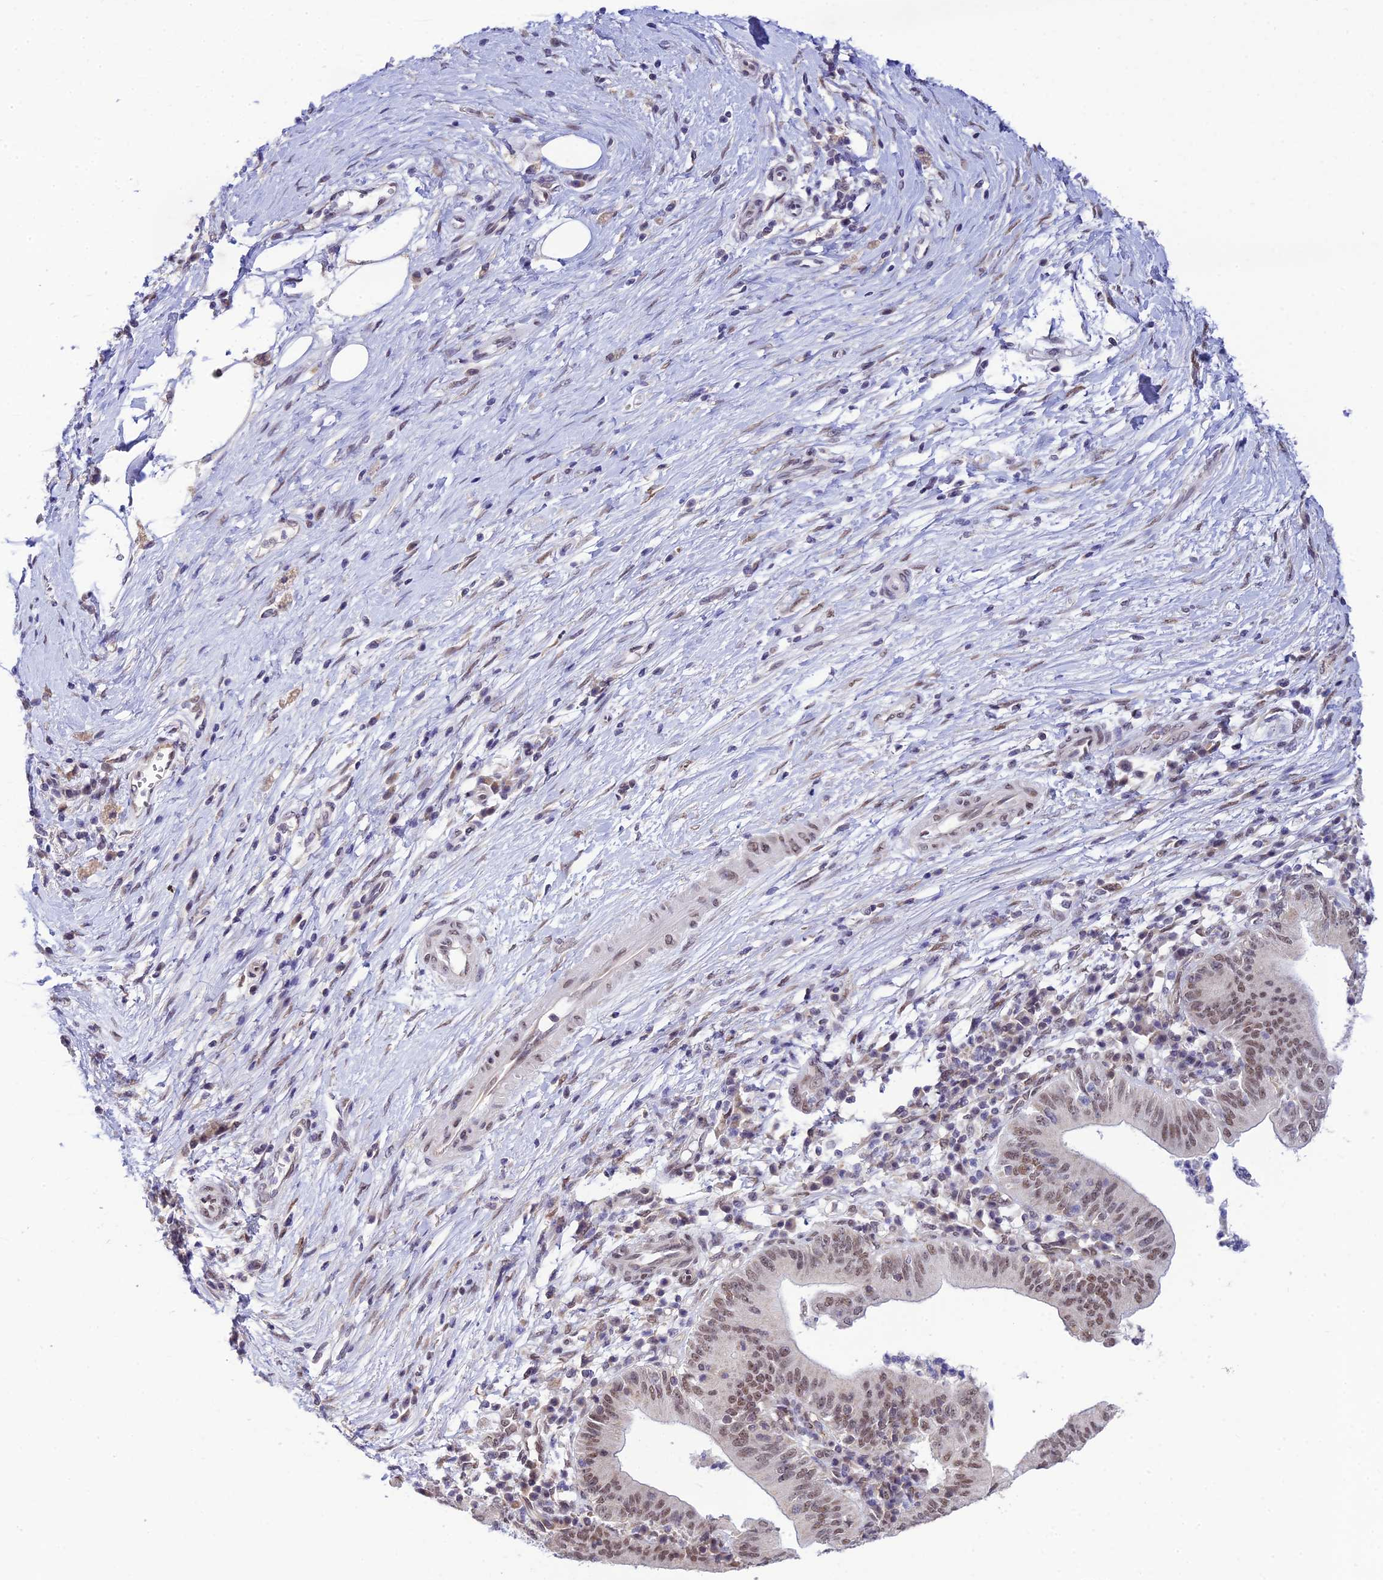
{"staining": {"intensity": "moderate", "quantity": ">75%", "location": "nuclear"}, "tissue": "pancreatic cancer", "cell_type": "Tumor cells", "image_type": "cancer", "snomed": [{"axis": "morphology", "description": "Adenocarcinoma, NOS"}, {"axis": "topography", "description": "Pancreas"}], "caption": "This is a histology image of IHC staining of pancreatic adenocarcinoma, which shows moderate expression in the nuclear of tumor cells.", "gene": "C2orf49", "patient": {"sex": "male", "age": 68}}